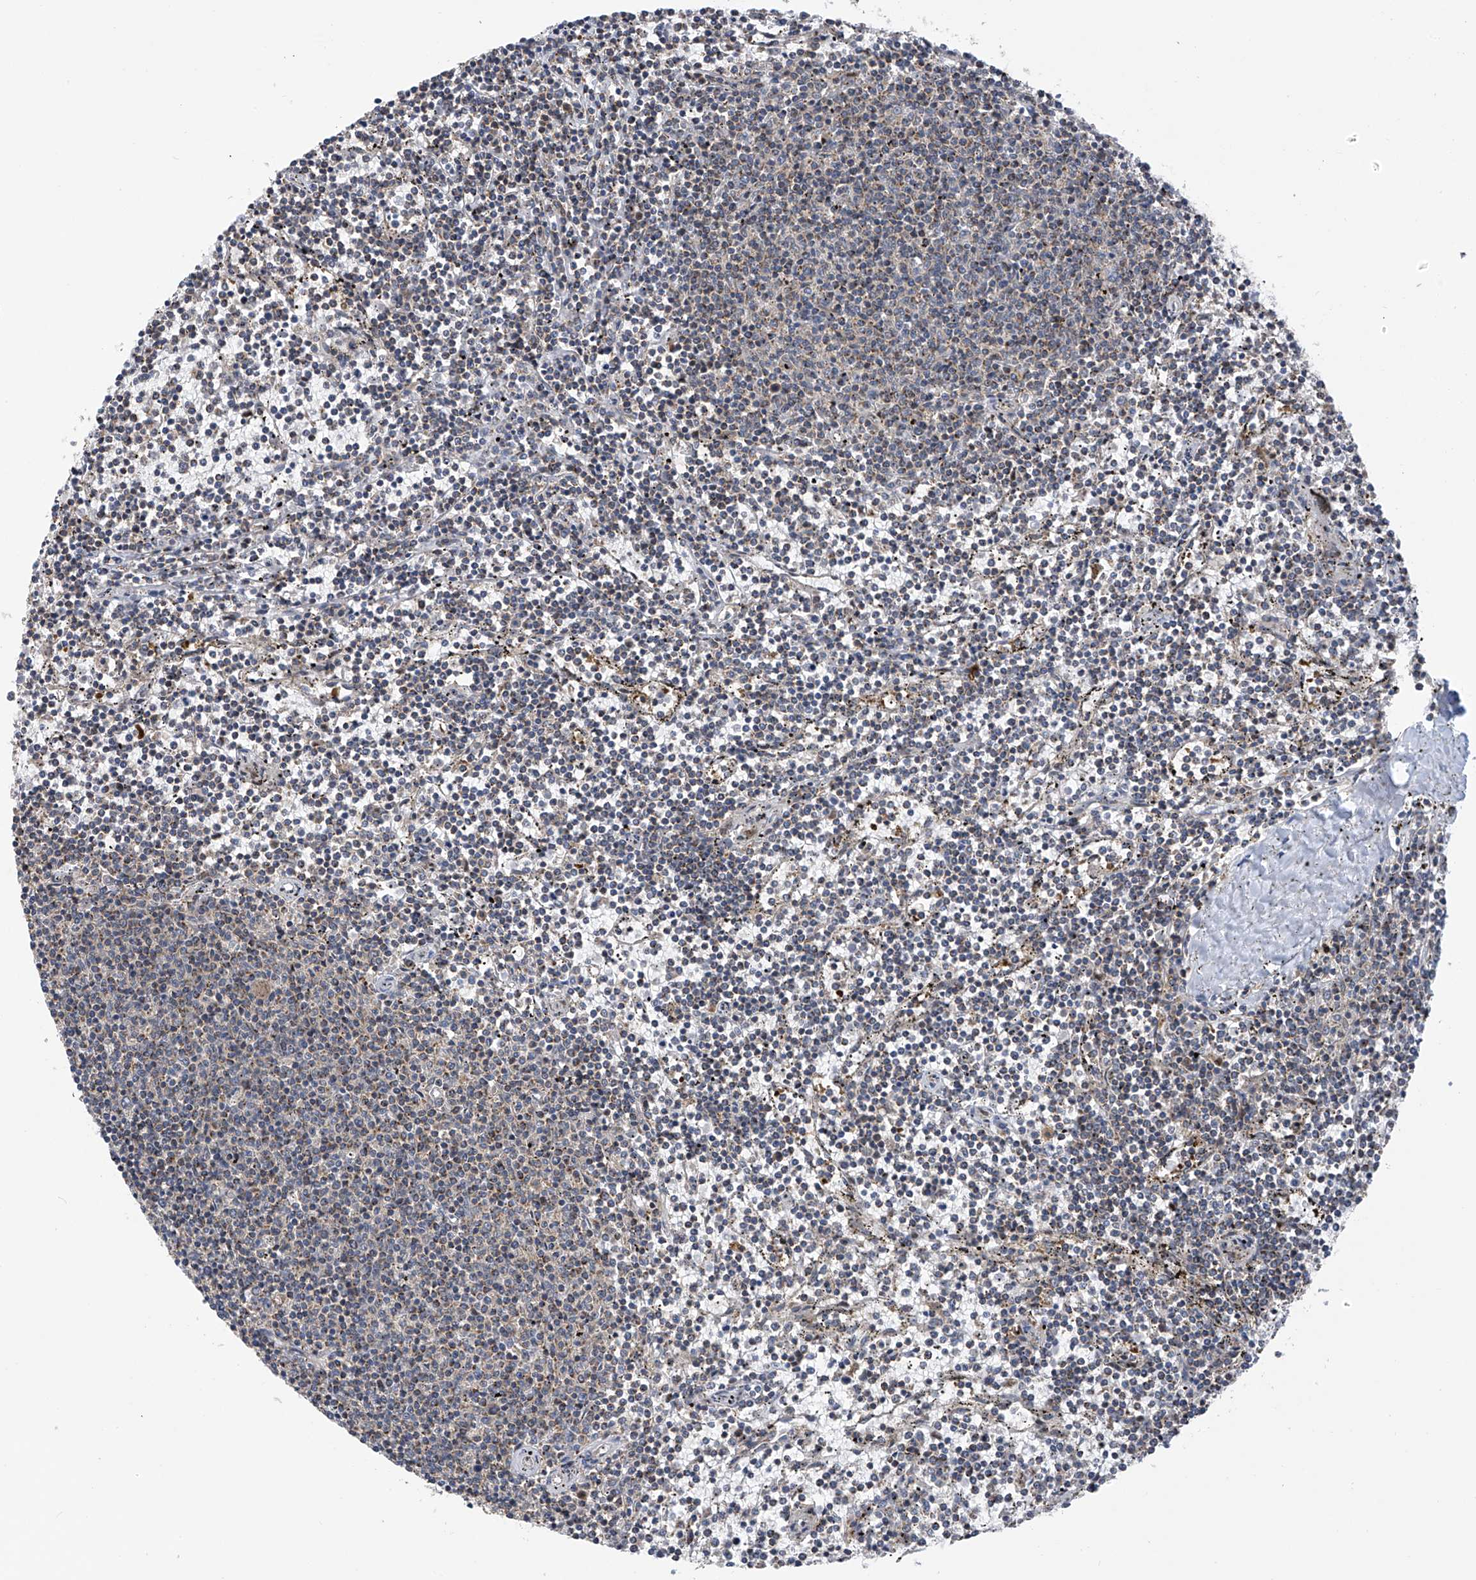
{"staining": {"intensity": "weak", "quantity": "<25%", "location": "cytoplasmic/membranous"}, "tissue": "lymphoma", "cell_type": "Tumor cells", "image_type": "cancer", "snomed": [{"axis": "morphology", "description": "Malignant lymphoma, non-Hodgkin's type, Low grade"}, {"axis": "topography", "description": "Spleen"}], "caption": "Immunohistochemical staining of lymphoma displays no significant positivity in tumor cells.", "gene": "SLCO4A1", "patient": {"sex": "female", "age": 50}}